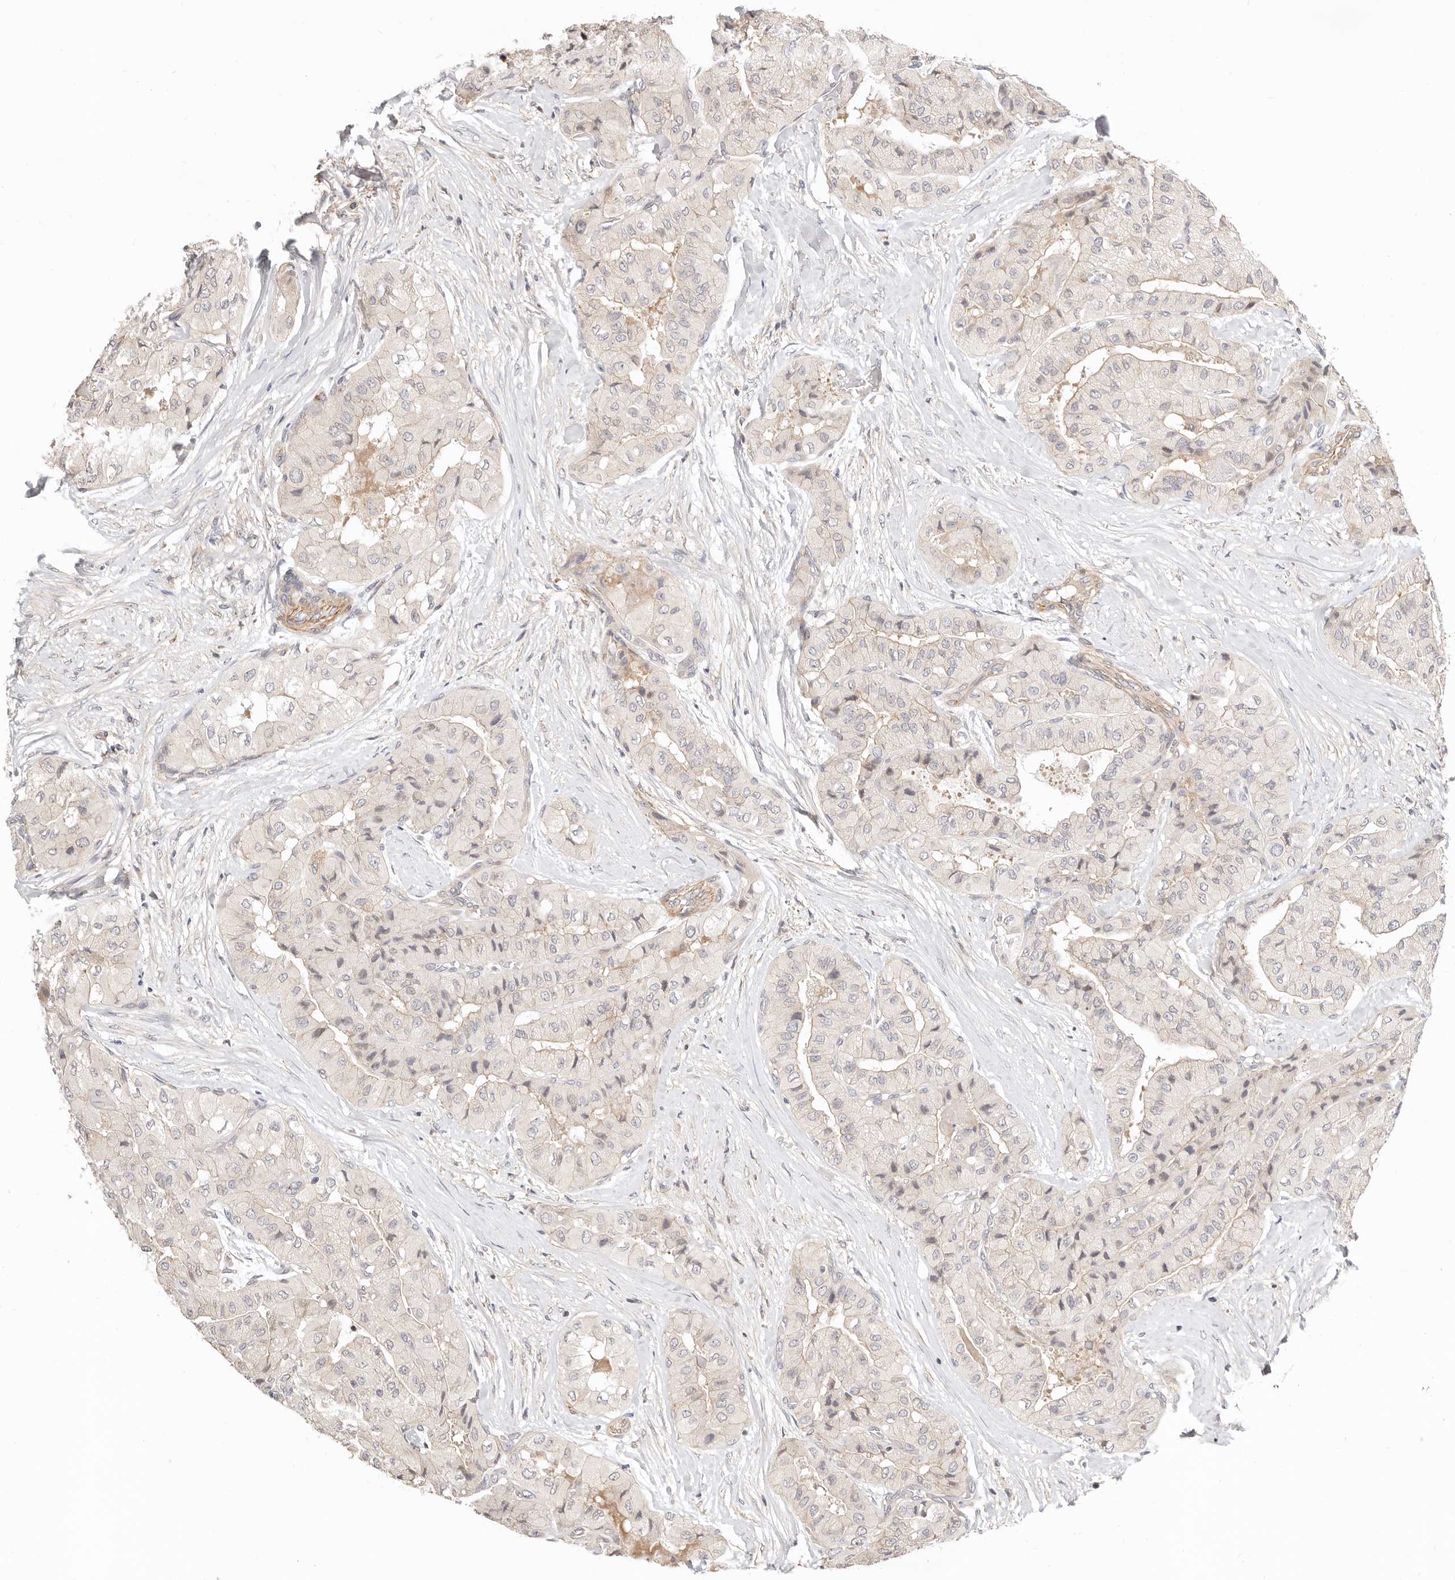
{"staining": {"intensity": "negative", "quantity": "none", "location": "none"}, "tissue": "thyroid cancer", "cell_type": "Tumor cells", "image_type": "cancer", "snomed": [{"axis": "morphology", "description": "Papillary adenocarcinoma, NOS"}, {"axis": "topography", "description": "Thyroid gland"}], "caption": "High power microscopy histopathology image of an immunohistochemistry (IHC) histopathology image of papillary adenocarcinoma (thyroid), revealing no significant positivity in tumor cells.", "gene": "ZRANB1", "patient": {"sex": "female", "age": 59}}